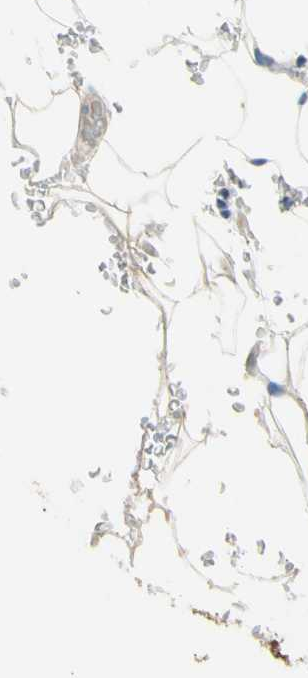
{"staining": {"intensity": "negative", "quantity": "none", "location": "none"}, "tissue": "adipose tissue", "cell_type": "Adipocytes", "image_type": "normal", "snomed": [{"axis": "morphology", "description": "Normal tissue, NOS"}, {"axis": "topography", "description": "Peripheral nerve tissue"}], "caption": "High magnification brightfield microscopy of unremarkable adipose tissue stained with DAB (brown) and counterstained with hematoxylin (blue): adipocytes show no significant expression. (Immunohistochemistry (ihc), brightfield microscopy, high magnification).", "gene": "CA14", "patient": {"sex": "male", "age": 70}}